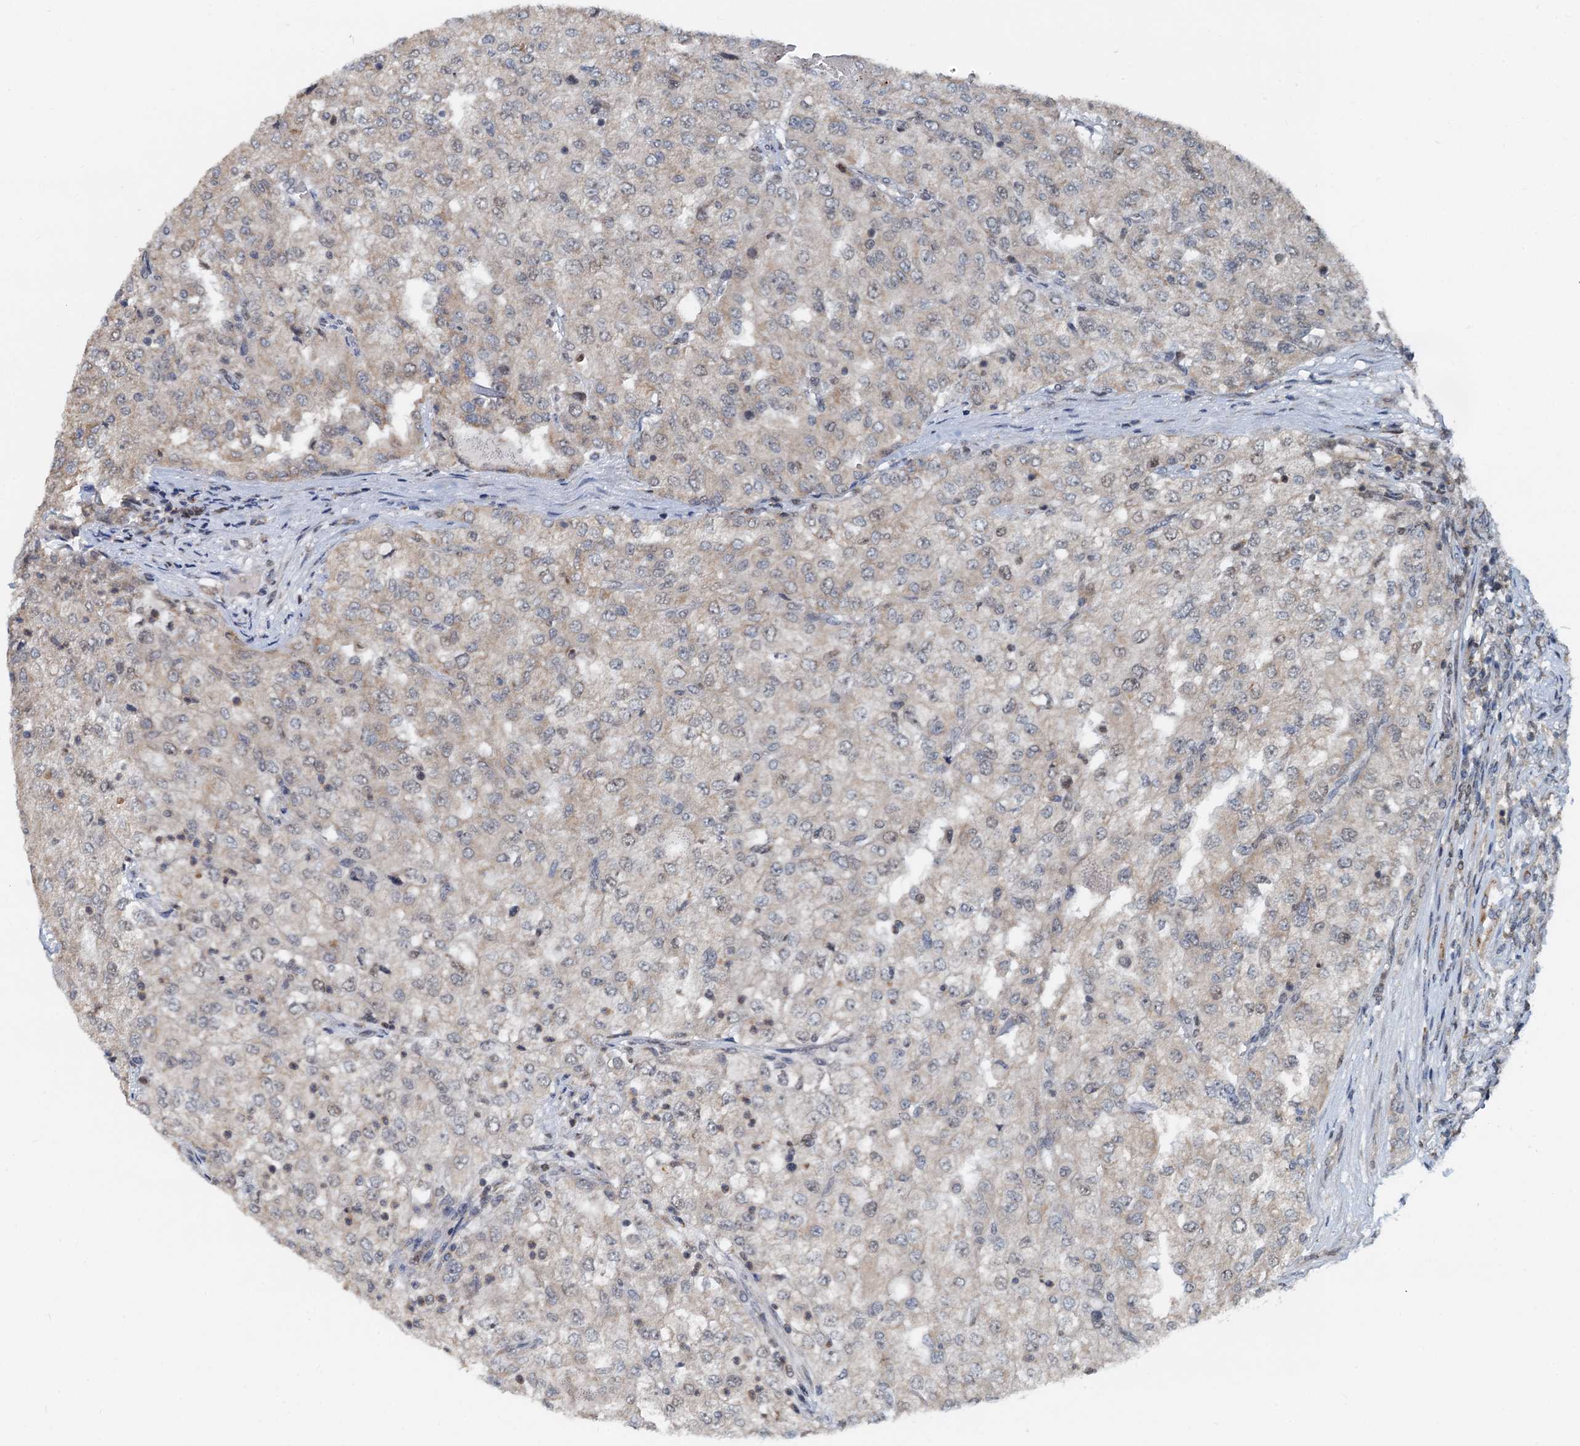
{"staining": {"intensity": "weak", "quantity": "<25%", "location": "cytoplasmic/membranous"}, "tissue": "renal cancer", "cell_type": "Tumor cells", "image_type": "cancer", "snomed": [{"axis": "morphology", "description": "Adenocarcinoma, NOS"}, {"axis": "topography", "description": "Kidney"}], "caption": "This is a image of immunohistochemistry staining of renal cancer (adenocarcinoma), which shows no staining in tumor cells.", "gene": "MCMBP", "patient": {"sex": "female", "age": 54}}